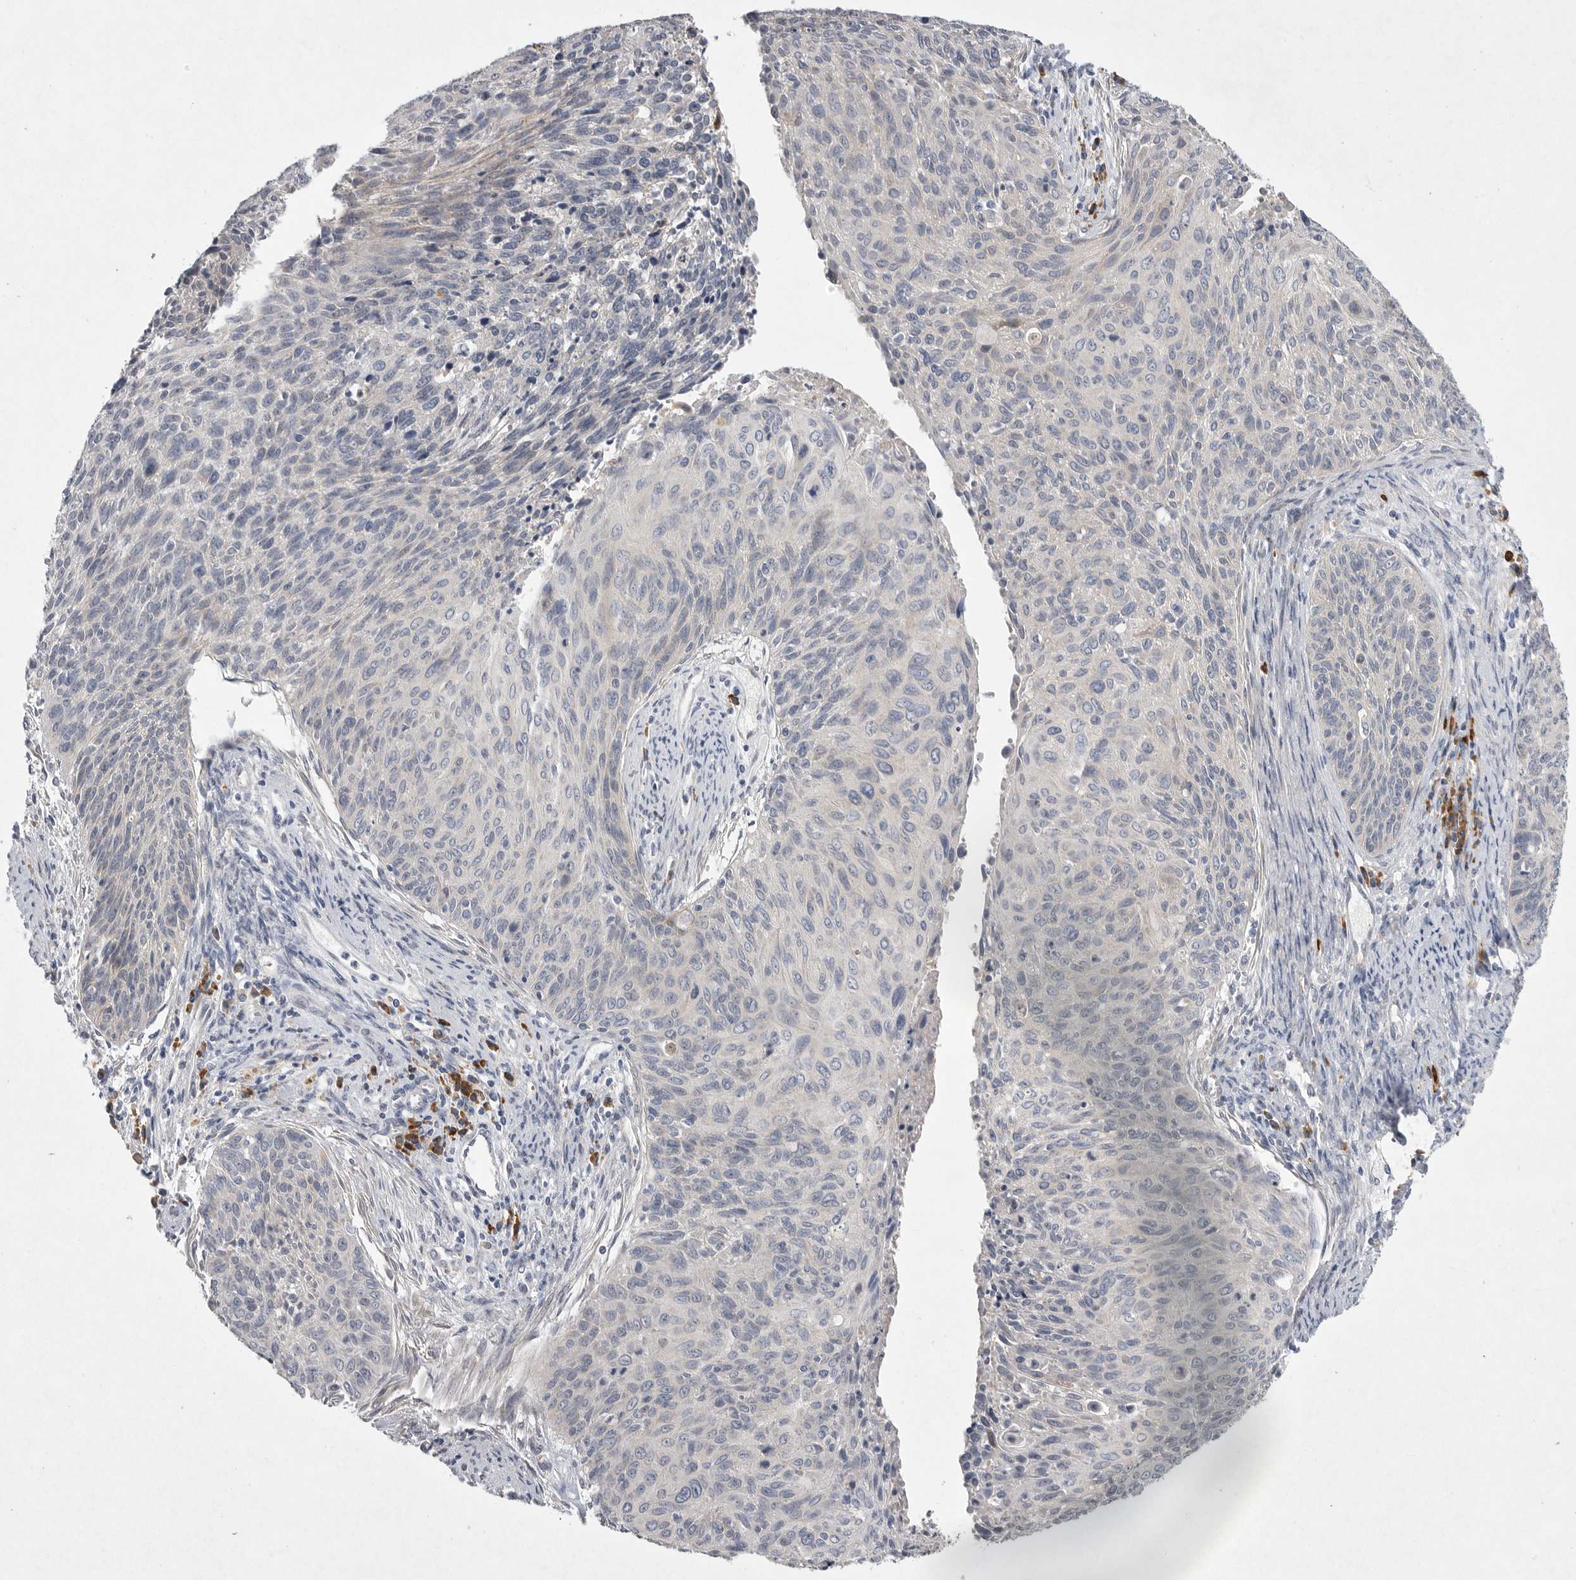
{"staining": {"intensity": "negative", "quantity": "none", "location": "none"}, "tissue": "cervical cancer", "cell_type": "Tumor cells", "image_type": "cancer", "snomed": [{"axis": "morphology", "description": "Squamous cell carcinoma, NOS"}, {"axis": "topography", "description": "Cervix"}], "caption": "Protein analysis of cervical cancer (squamous cell carcinoma) reveals no significant expression in tumor cells.", "gene": "EDEM3", "patient": {"sex": "female", "age": 55}}